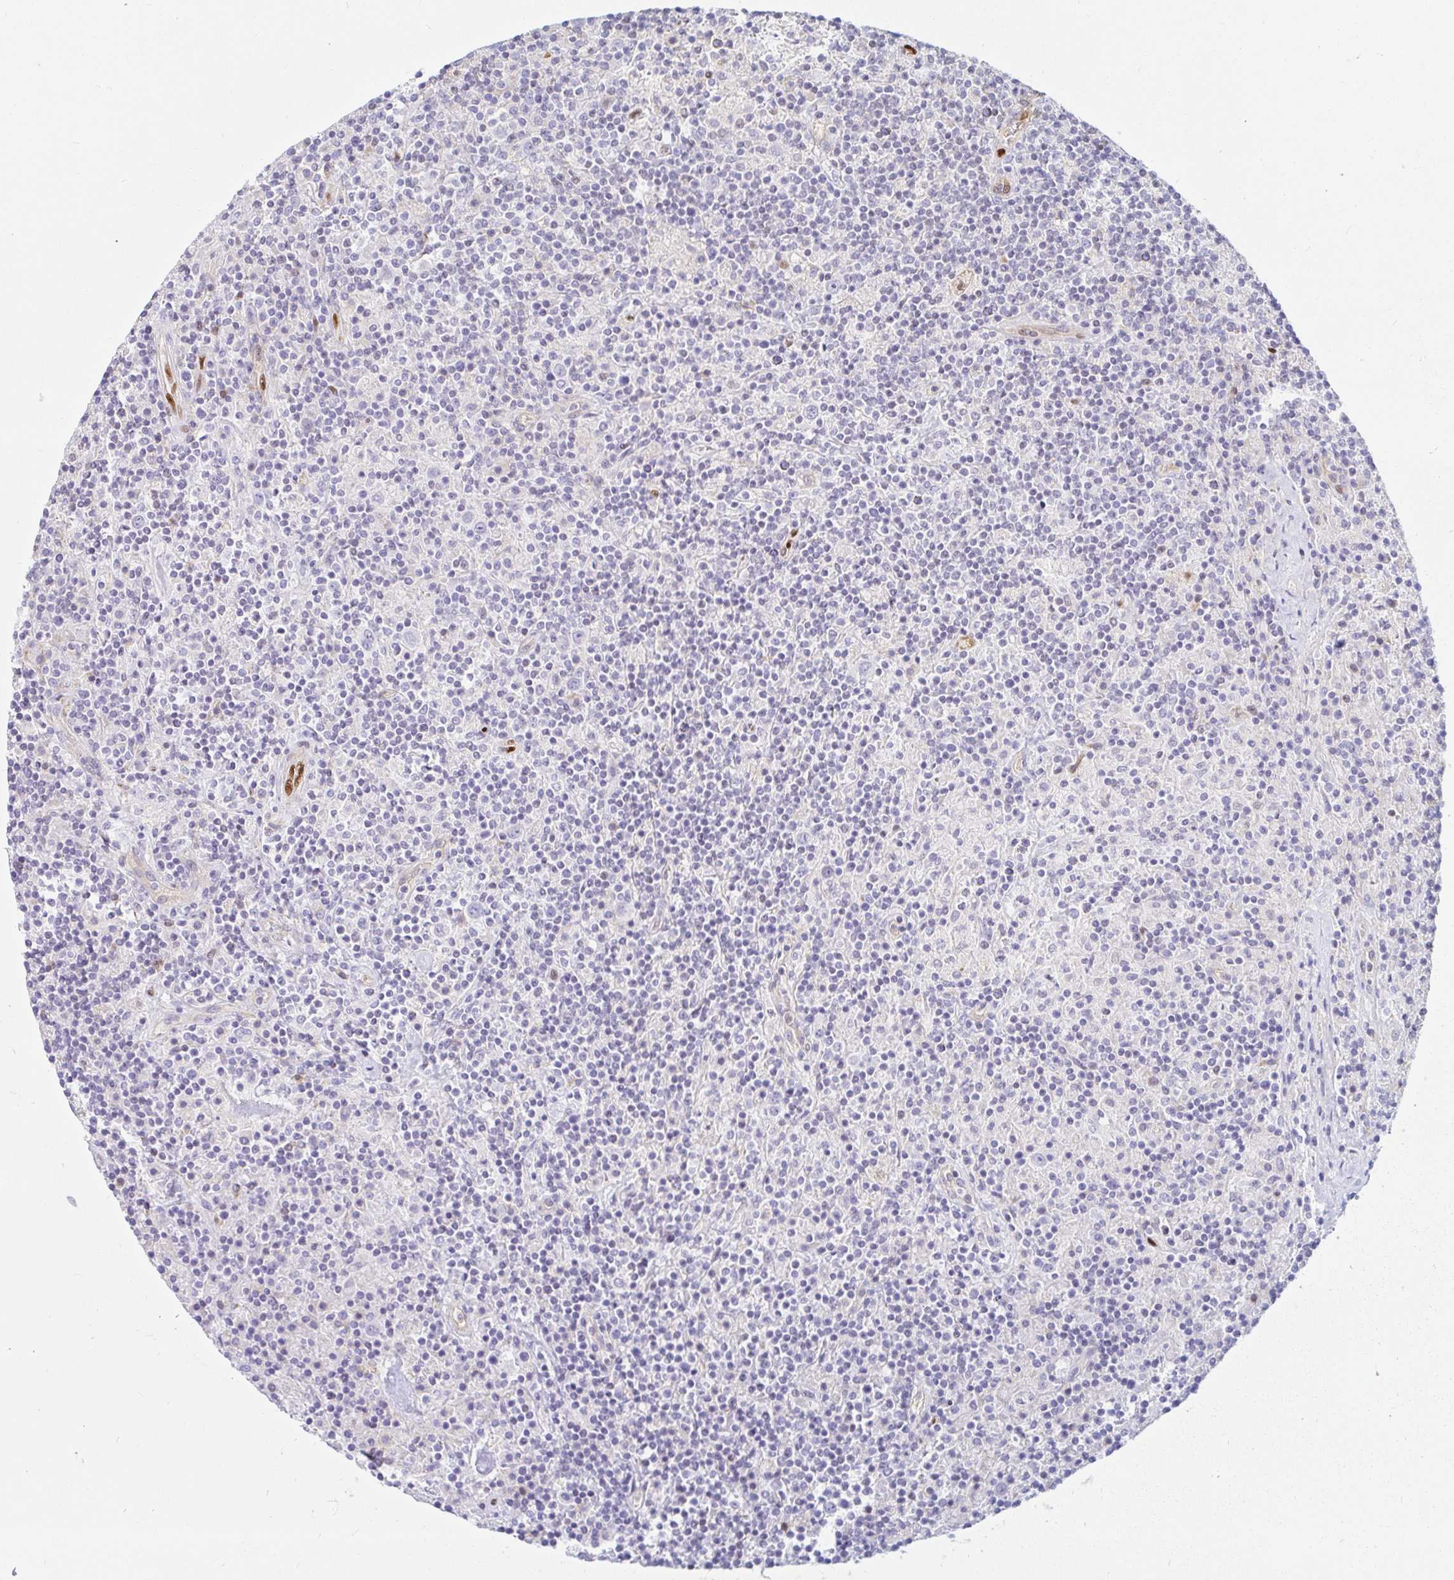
{"staining": {"intensity": "negative", "quantity": "none", "location": "none"}, "tissue": "lymphoma", "cell_type": "Tumor cells", "image_type": "cancer", "snomed": [{"axis": "morphology", "description": "Hodgkin's disease, NOS"}, {"axis": "topography", "description": "Lymph node"}], "caption": "Human lymphoma stained for a protein using immunohistochemistry reveals no positivity in tumor cells.", "gene": "HINFP", "patient": {"sex": "male", "age": 70}}